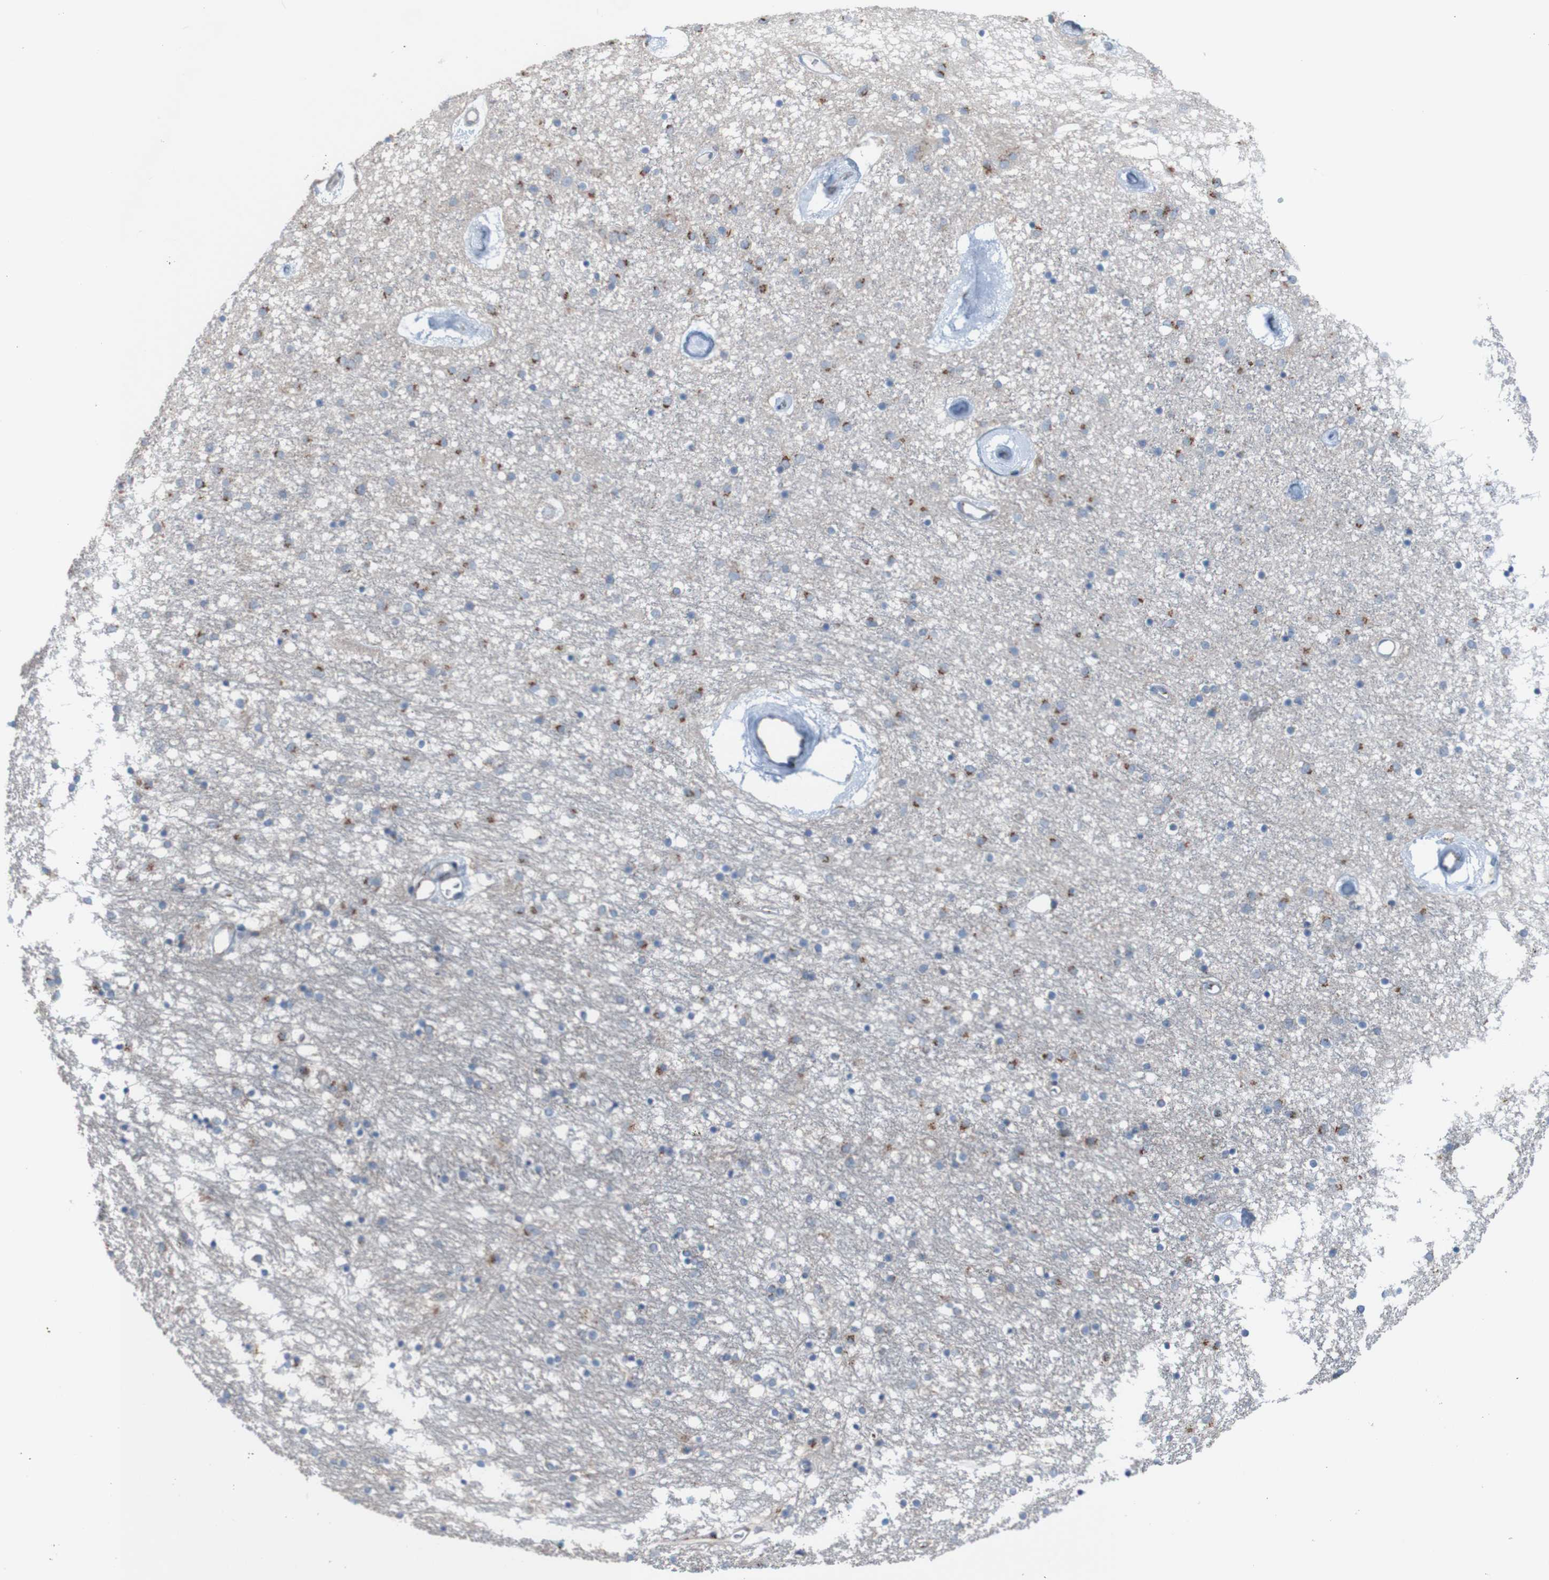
{"staining": {"intensity": "strong", "quantity": "25%-75%", "location": "cytoplasmic/membranous"}, "tissue": "caudate", "cell_type": "Glial cells", "image_type": "normal", "snomed": [{"axis": "morphology", "description": "Normal tissue, NOS"}, {"axis": "topography", "description": "Lateral ventricle wall"}], "caption": "Strong cytoplasmic/membranous expression is identified in approximately 25%-75% of glial cells in normal caudate. (IHC, brightfield microscopy, high magnification).", "gene": "MINAR1", "patient": {"sex": "female", "age": 54}}